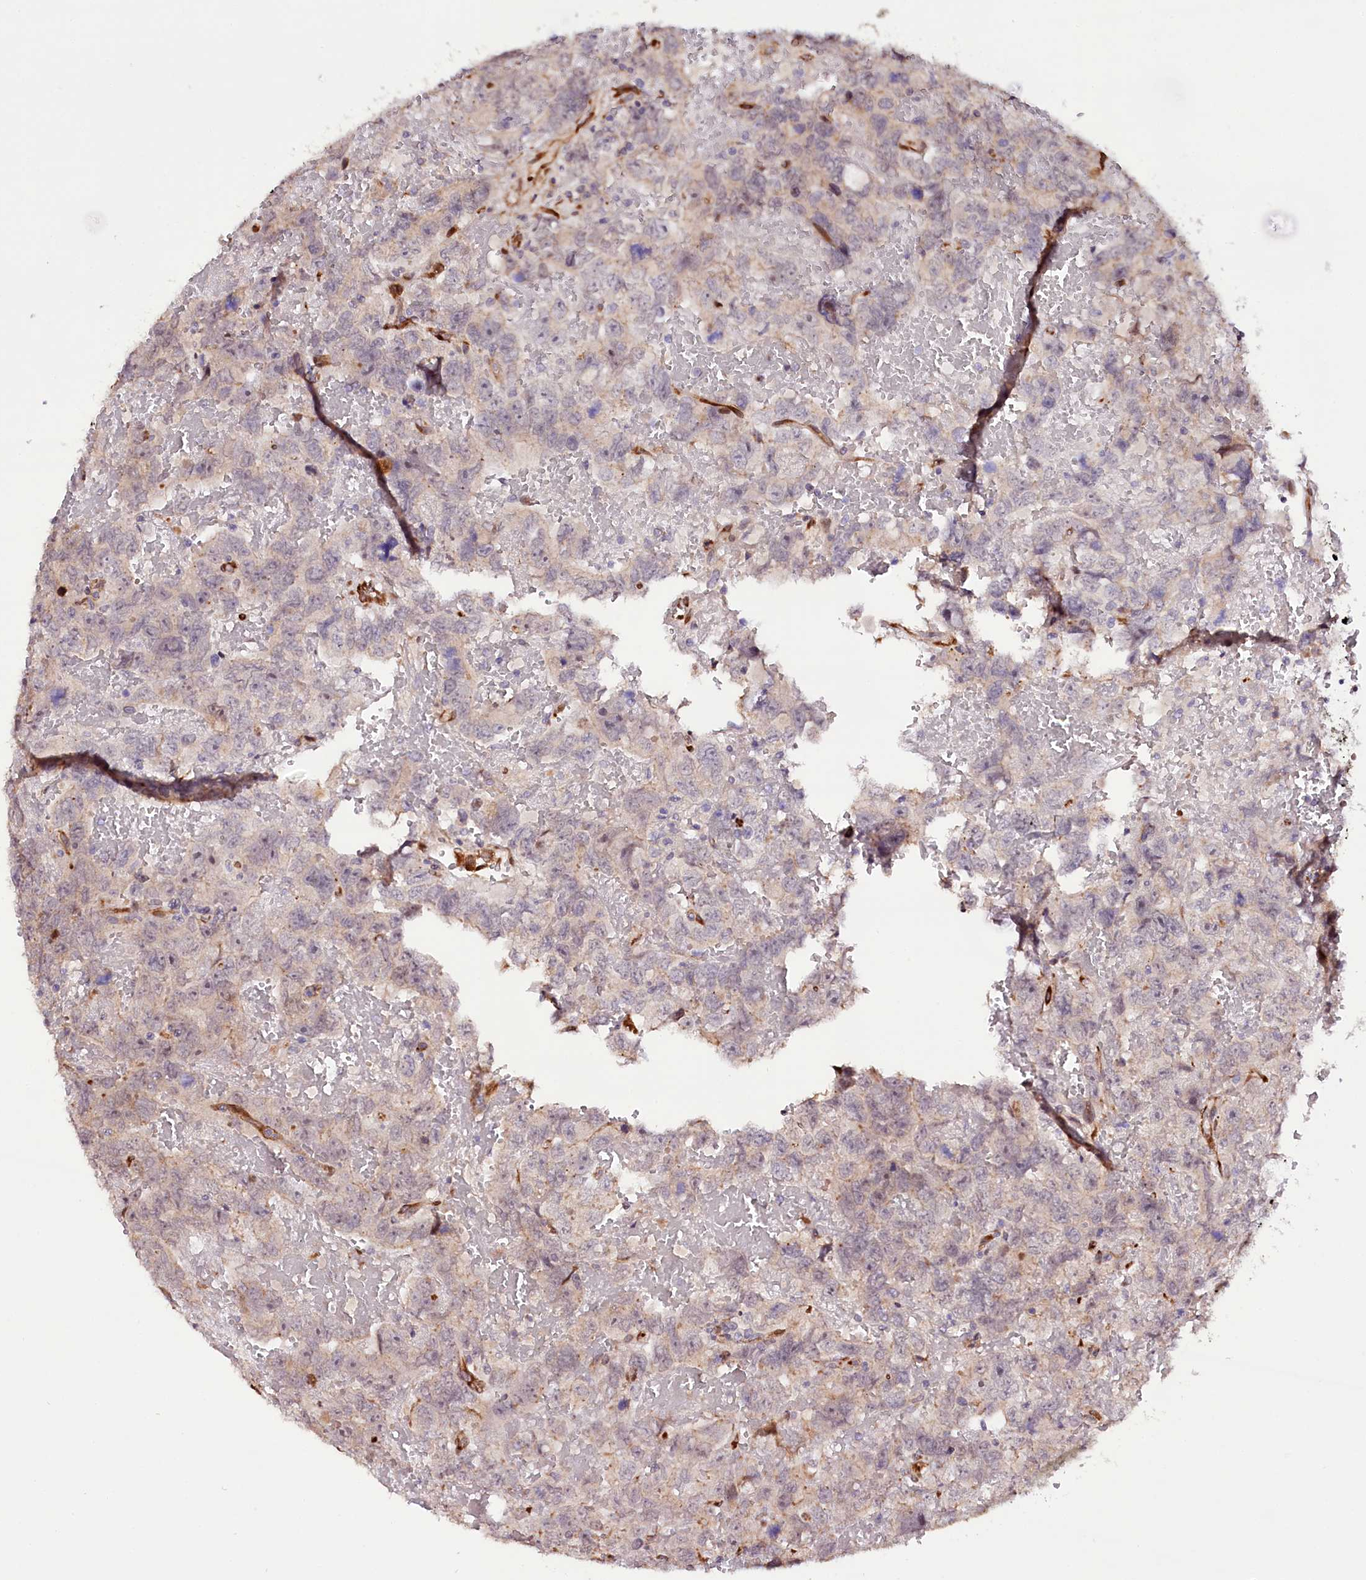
{"staining": {"intensity": "negative", "quantity": "none", "location": "none"}, "tissue": "testis cancer", "cell_type": "Tumor cells", "image_type": "cancer", "snomed": [{"axis": "morphology", "description": "Carcinoma, Embryonal, NOS"}, {"axis": "topography", "description": "Testis"}], "caption": "An immunohistochemistry (IHC) image of testis cancer is shown. There is no staining in tumor cells of testis cancer.", "gene": "CUTC", "patient": {"sex": "male", "age": 45}}